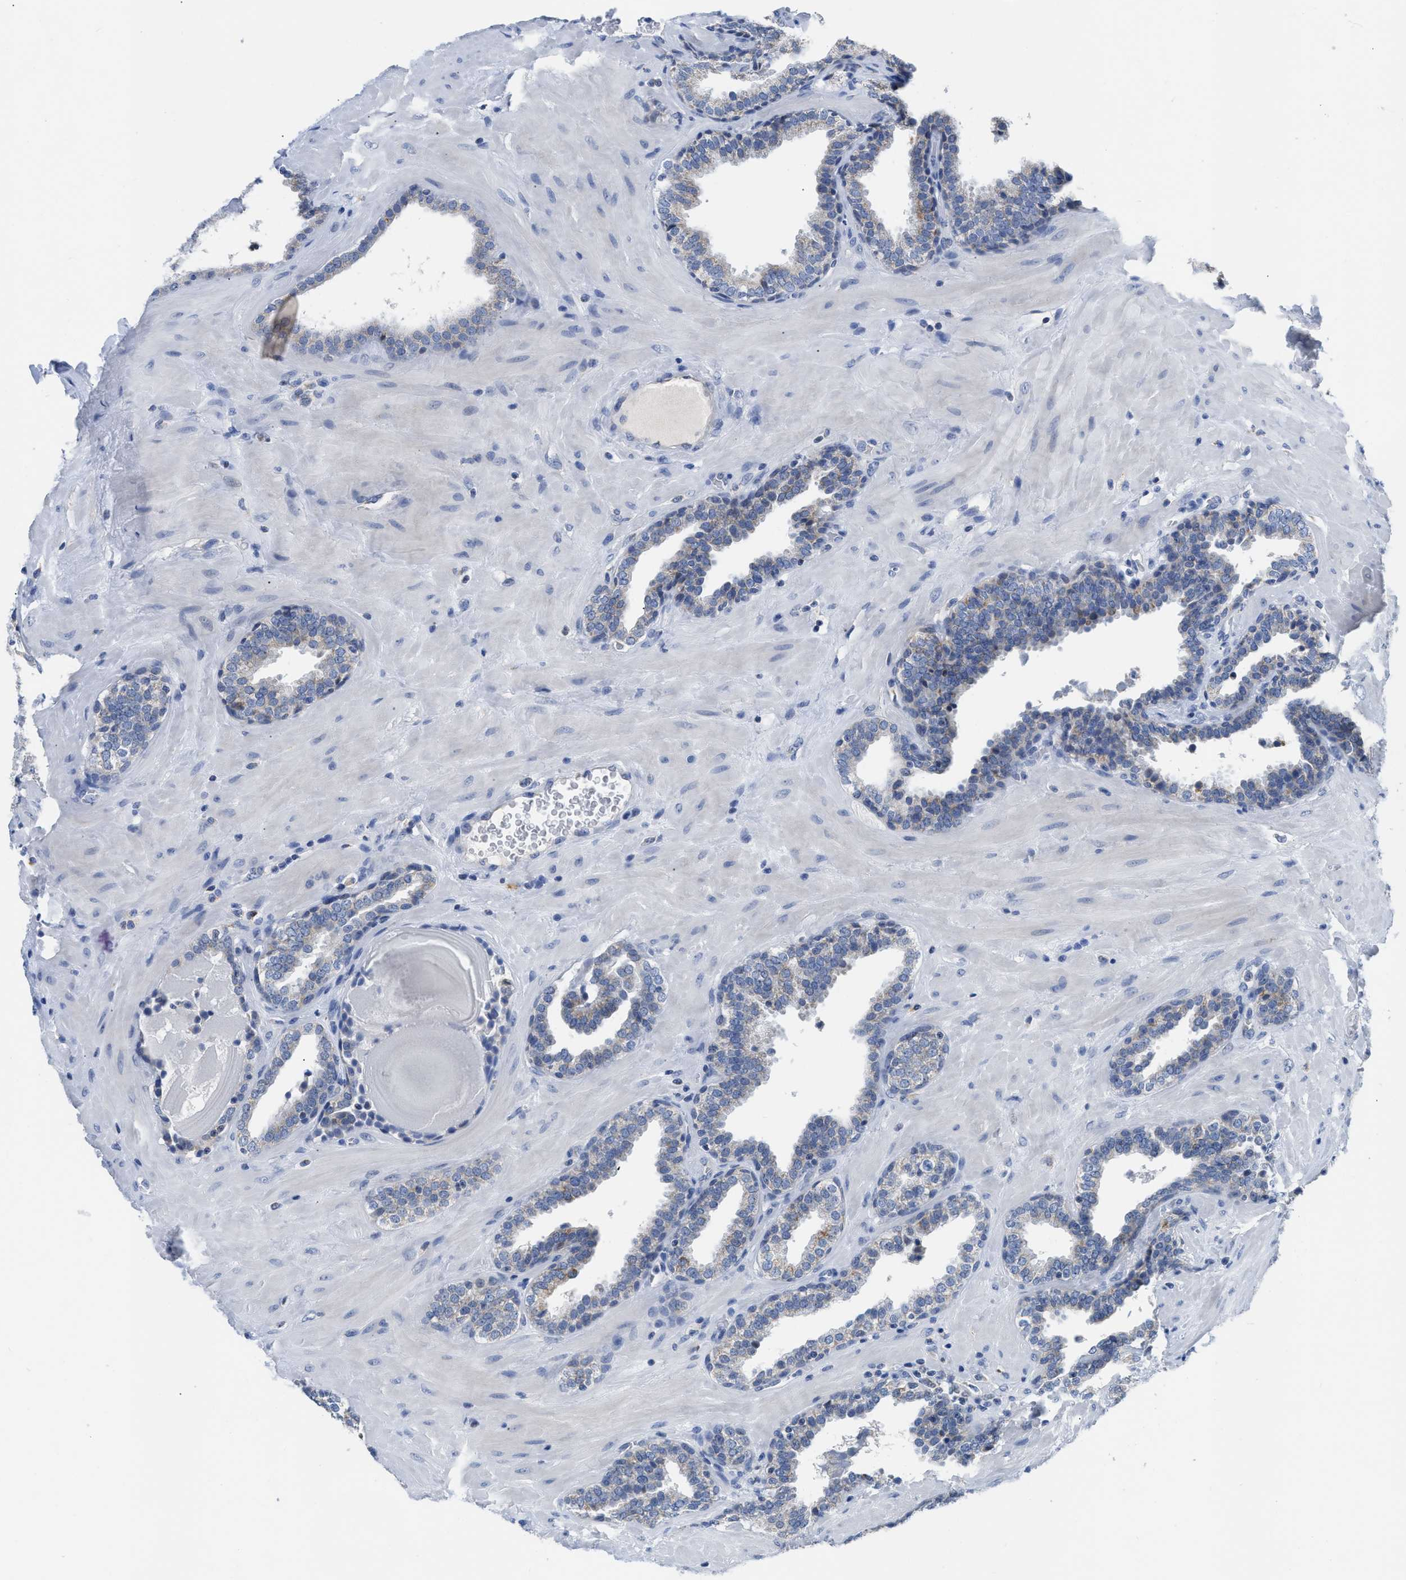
{"staining": {"intensity": "negative", "quantity": "none", "location": "none"}, "tissue": "prostate", "cell_type": "Glandular cells", "image_type": "normal", "snomed": [{"axis": "morphology", "description": "Normal tissue, NOS"}, {"axis": "topography", "description": "Prostate"}], "caption": "Immunohistochemistry image of unremarkable prostate: prostate stained with DAB shows no significant protein expression in glandular cells.", "gene": "ETFA", "patient": {"sex": "male", "age": 51}}